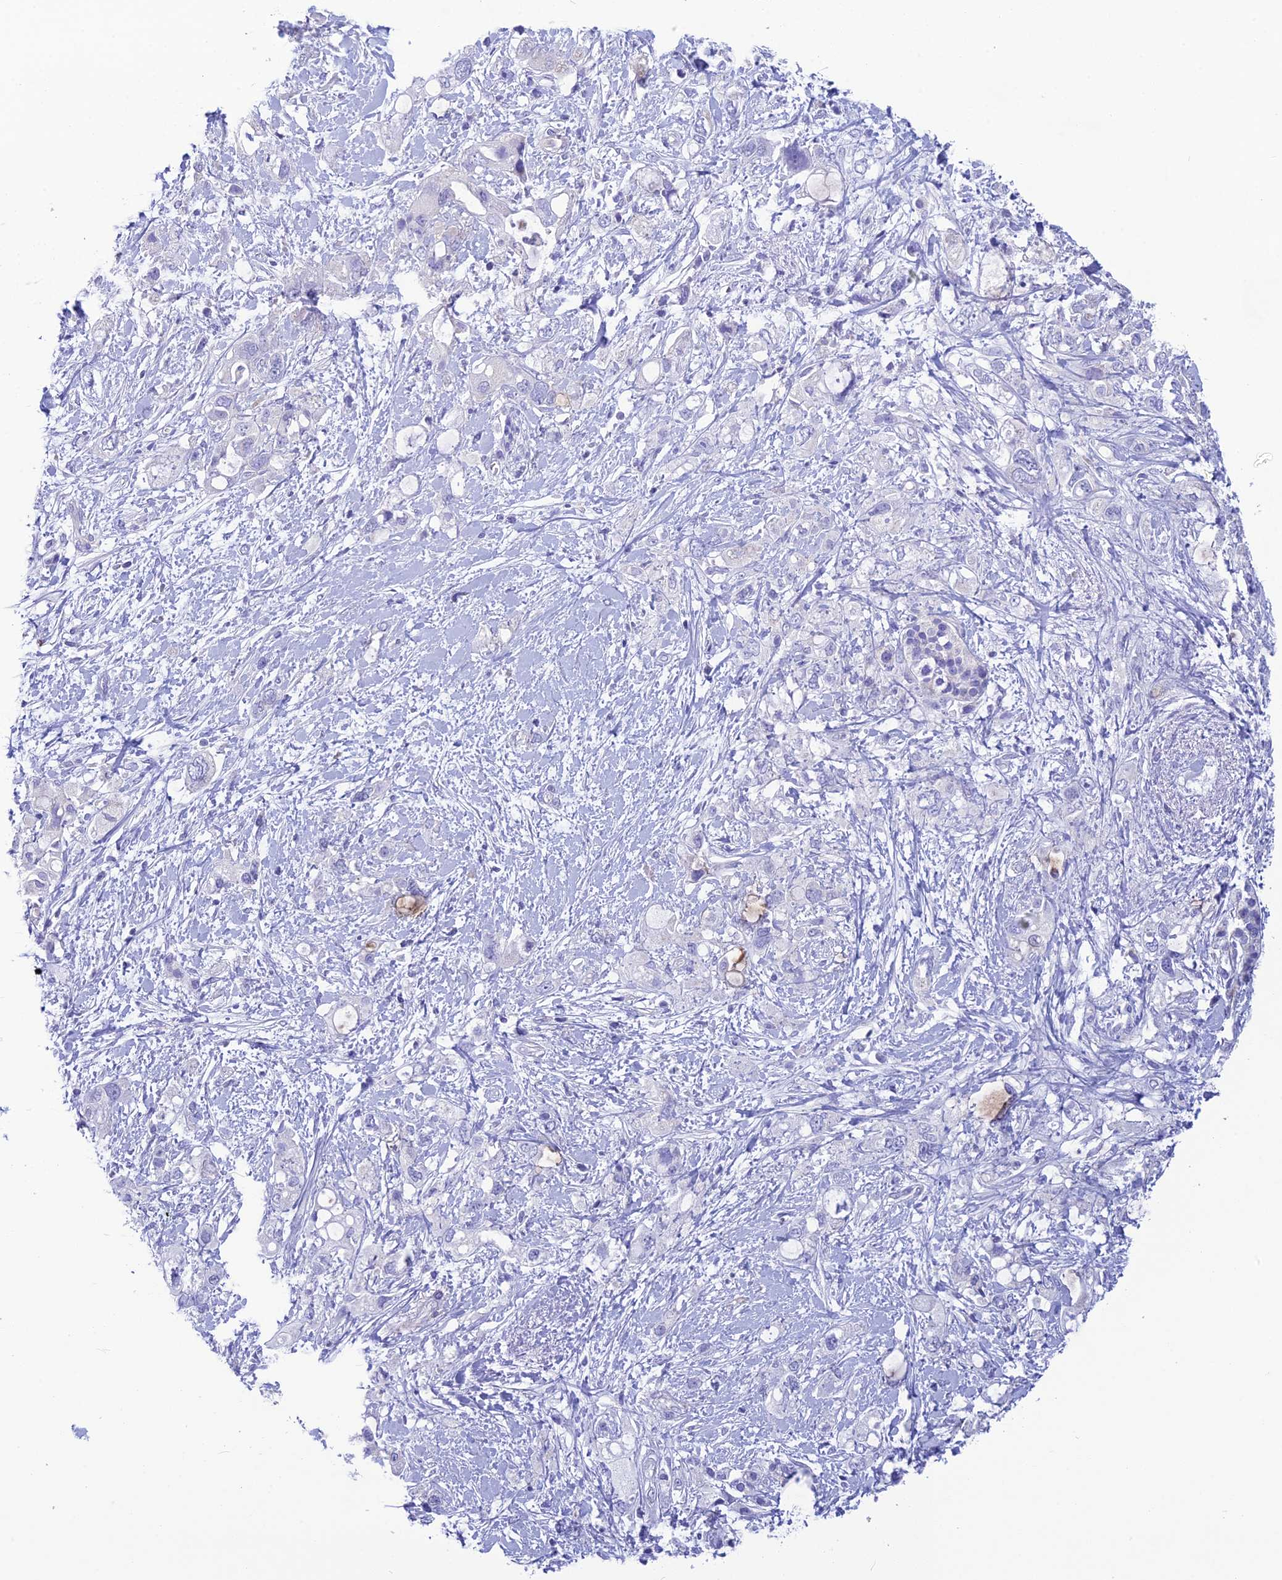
{"staining": {"intensity": "negative", "quantity": "none", "location": "none"}, "tissue": "pancreatic cancer", "cell_type": "Tumor cells", "image_type": "cancer", "snomed": [{"axis": "morphology", "description": "Adenocarcinoma, NOS"}, {"axis": "topography", "description": "Pancreas"}], "caption": "An immunohistochemistry (IHC) photomicrograph of pancreatic adenocarcinoma is shown. There is no staining in tumor cells of pancreatic adenocarcinoma. (DAB immunohistochemistry visualized using brightfield microscopy, high magnification).", "gene": "POMGNT1", "patient": {"sex": "female", "age": 56}}